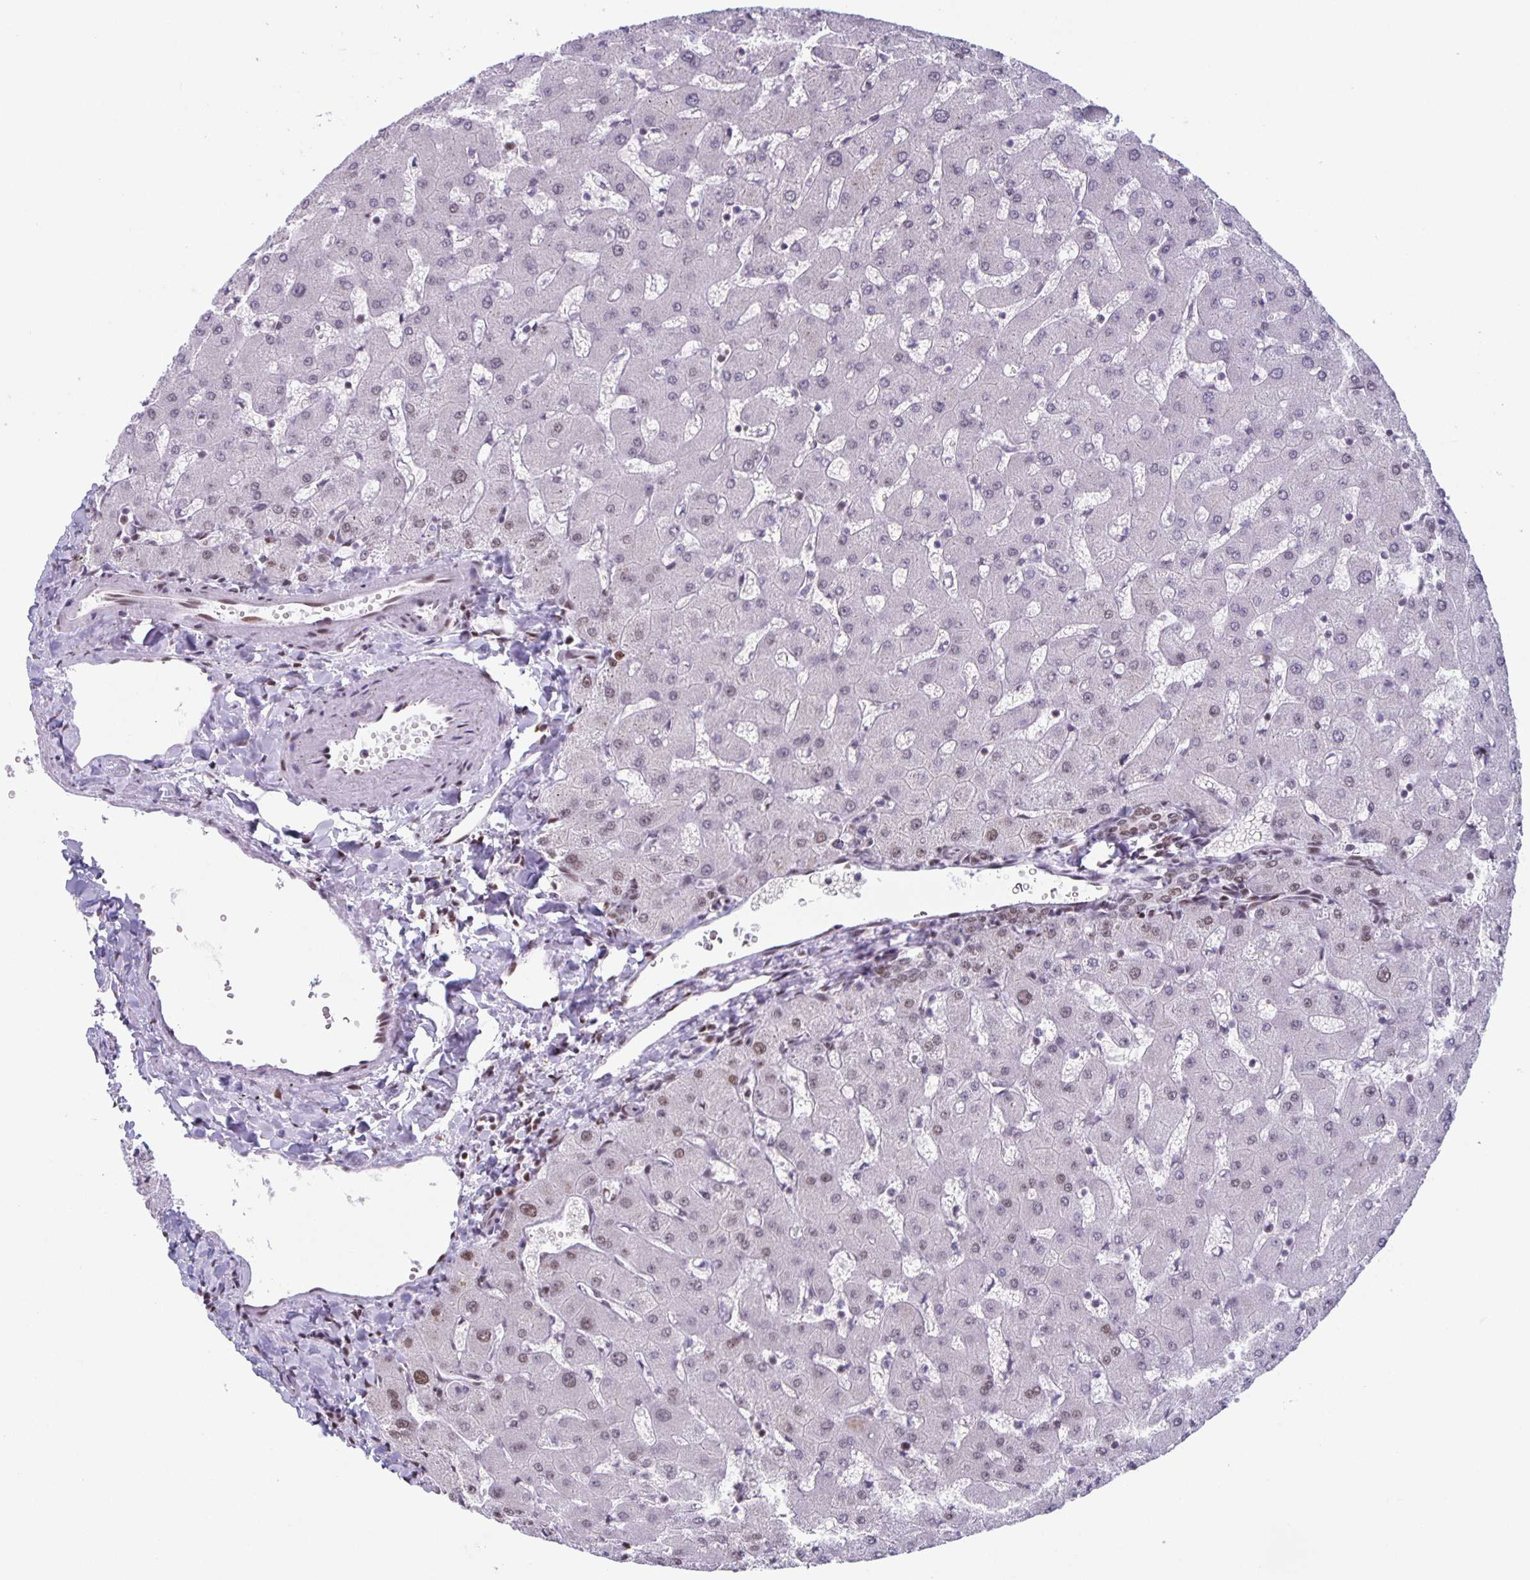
{"staining": {"intensity": "weak", "quantity": "25%-75%", "location": "nuclear"}, "tissue": "liver", "cell_type": "Cholangiocytes", "image_type": "normal", "snomed": [{"axis": "morphology", "description": "Normal tissue, NOS"}, {"axis": "topography", "description": "Liver"}], "caption": "High-magnification brightfield microscopy of unremarkable liver stained with DAB (3,3'-diaminobenzidine) (brown) and counterstained with hematoxylin (blue). cholangiocytes exhibit weak nuclear positivity is present in approximately25%-75% of cells. The staining was performed using DAB, with brown indicating positive protein expression. Nuclei are stained blue with hematoxylin.", "gene": "JUND", "patient": {"sex": "female", "age": 63}}